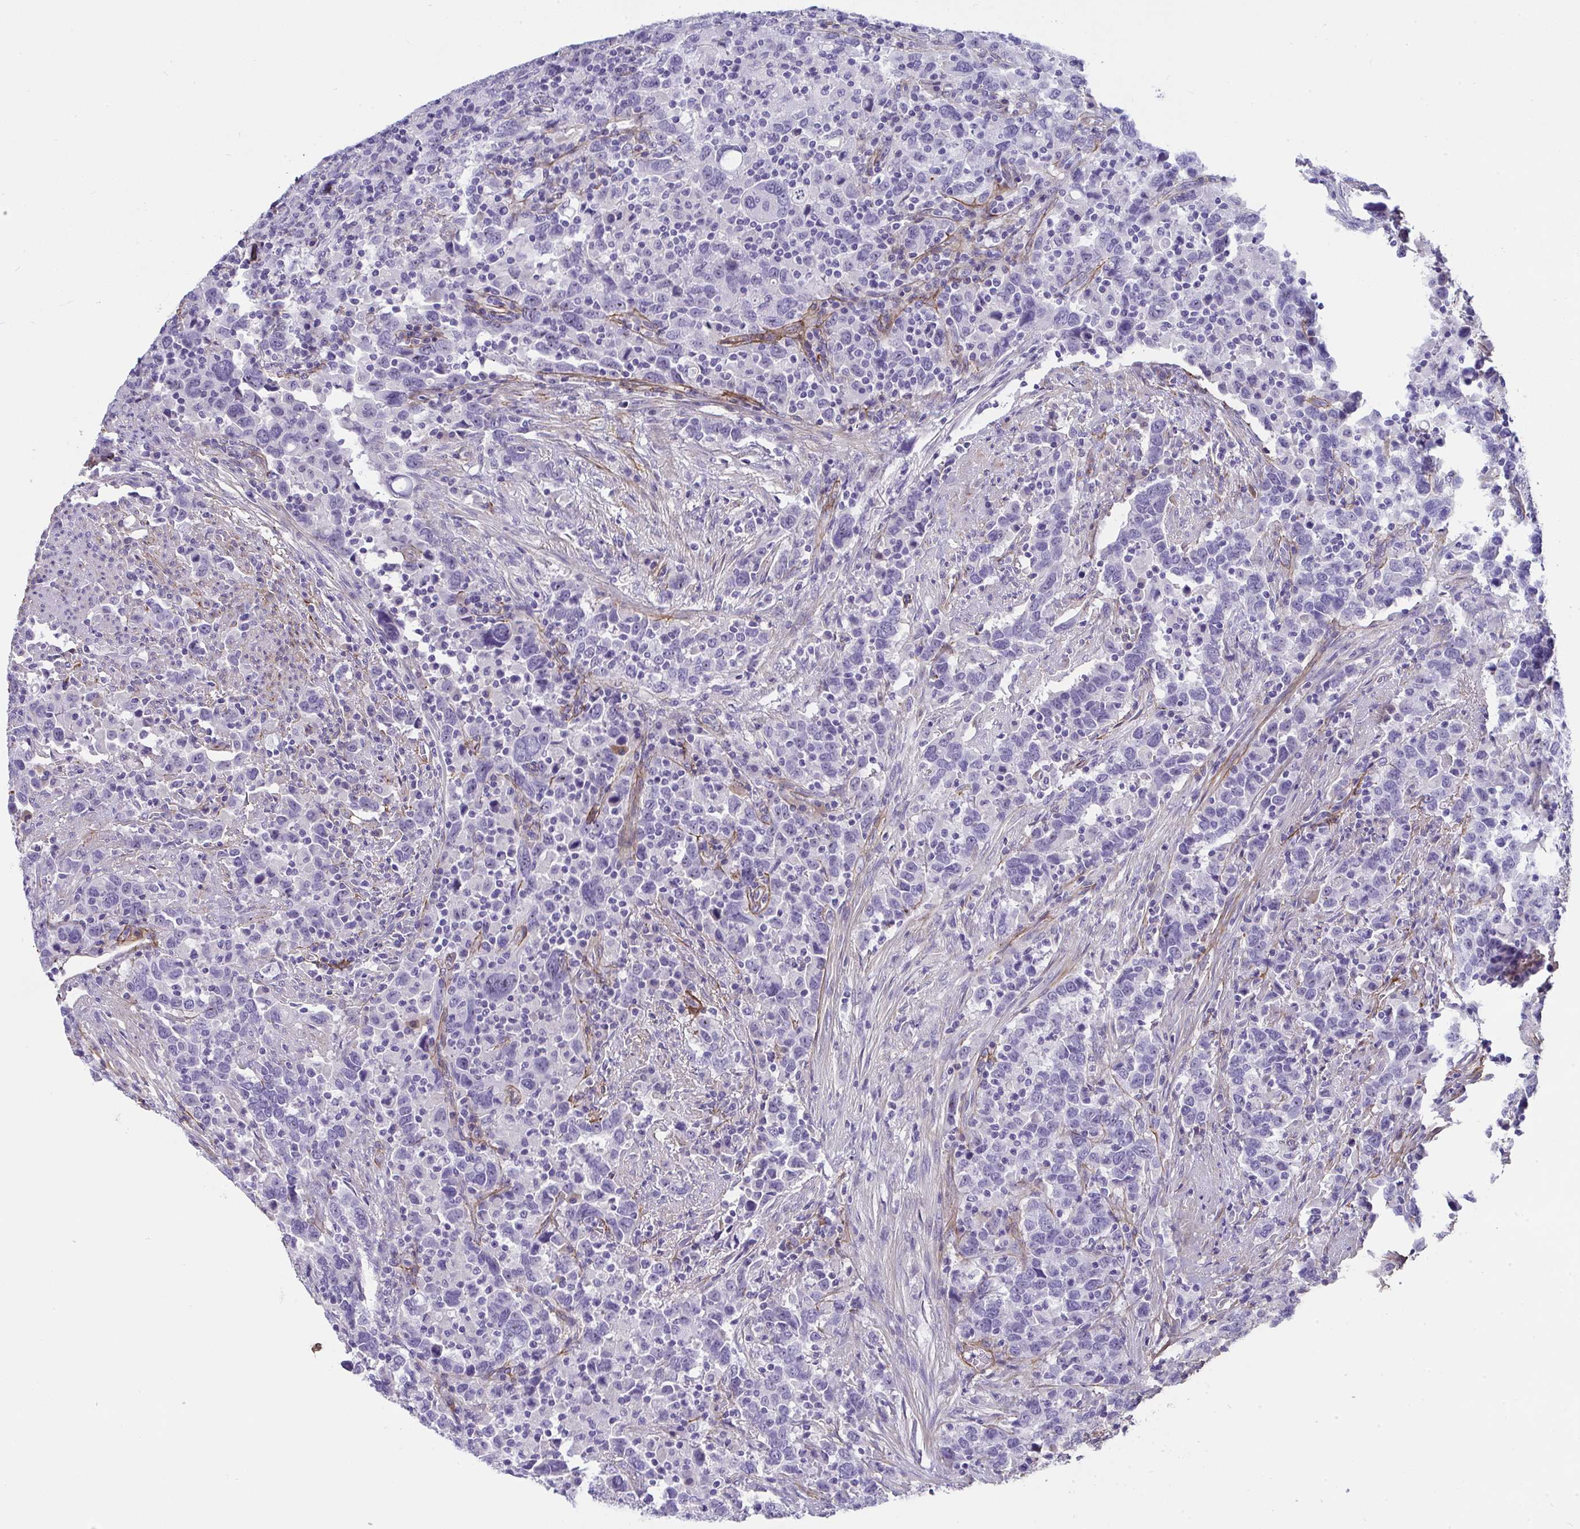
{"staining": {"intensity": "negative", "quantity": "none", "location": "none"}, "tissue": "urothelial cancer", "cell_type": "Tumor cells", "image_type": "cancer", "snomed": [{"axis": "morphology", "description": "Urothelial carcinoma, High grade"}, {"axis": "topography", "description": "Urinary bladder"}], "caption": "A photomicrograph of human urothelial cancer is negative for staining in tumor cells.", "gene": "LHFPL6", "patient": {"sex": "male", "age": 61}}